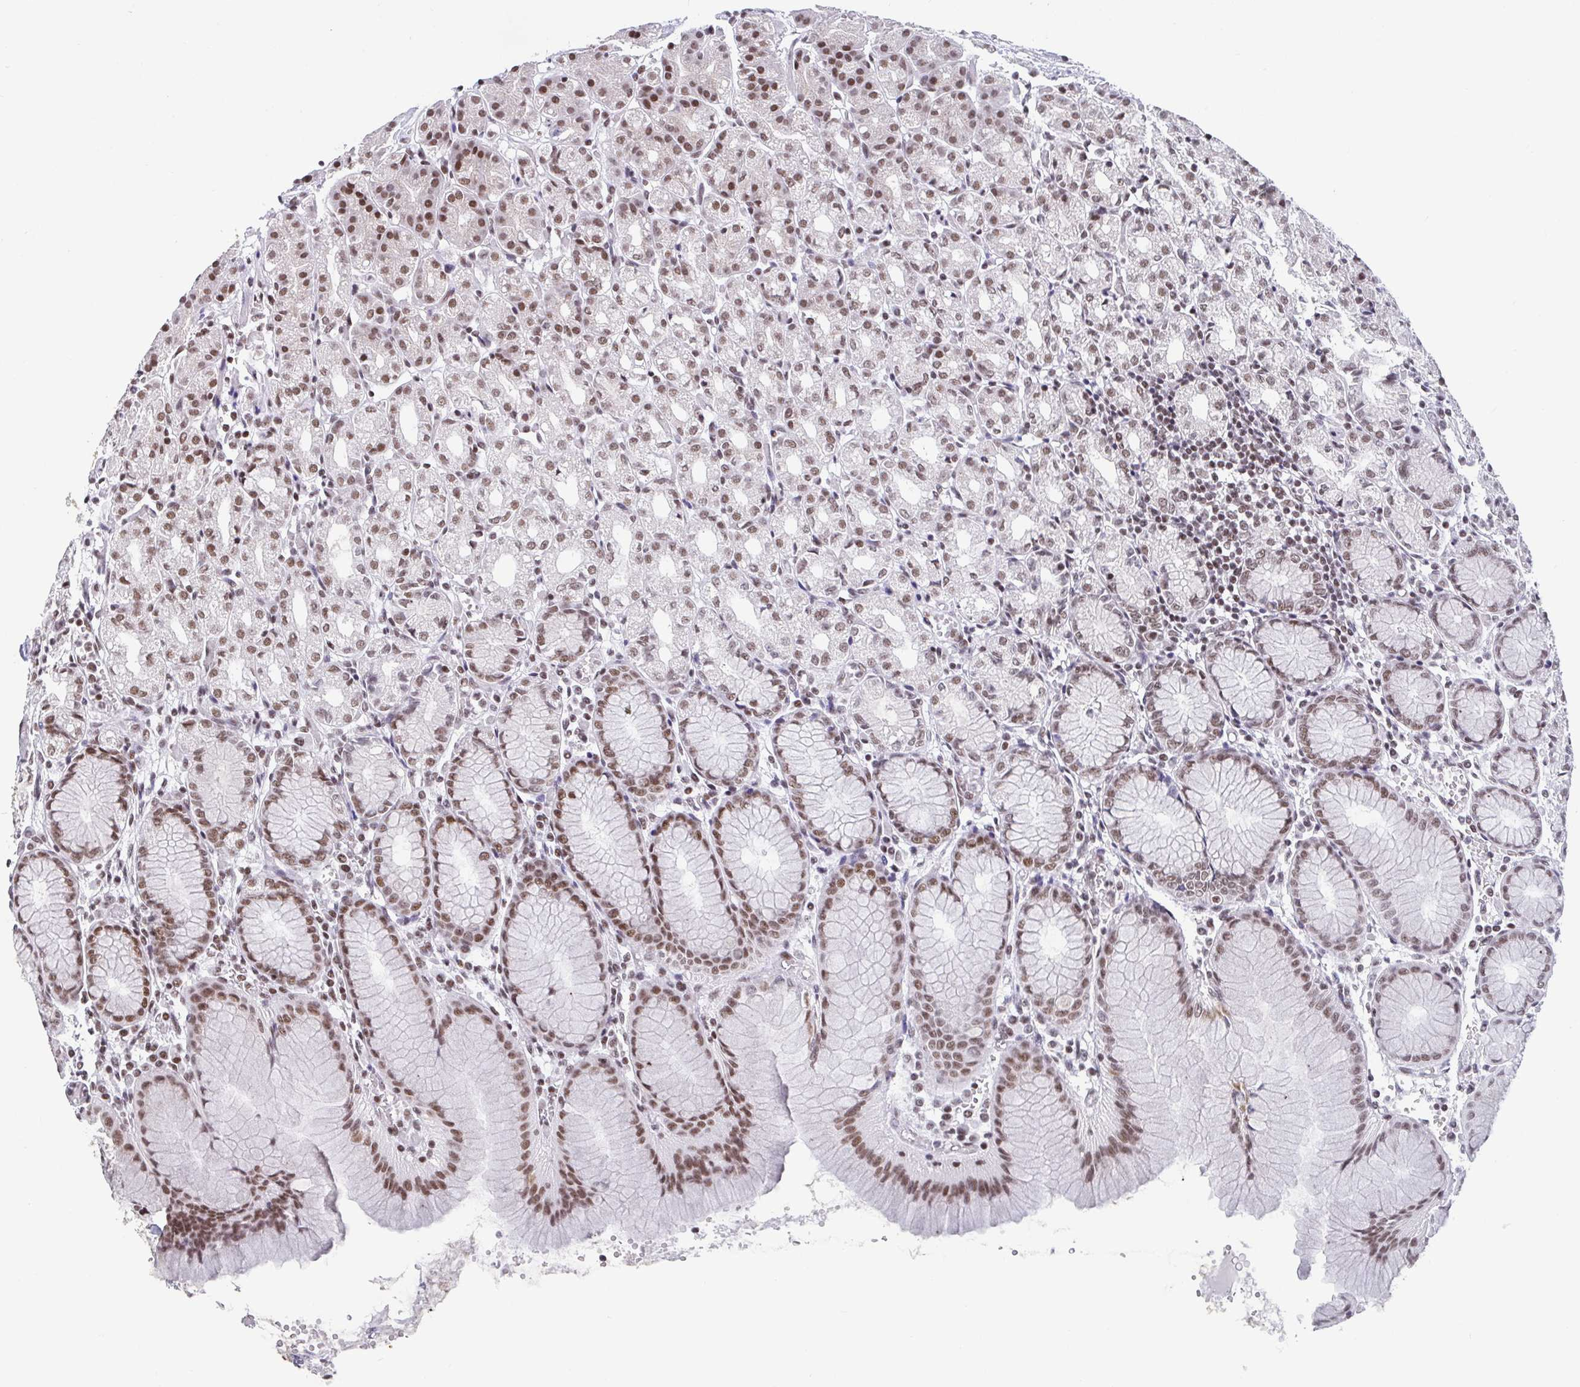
{"staining": {"intensity": "moderate", "quantity": "25%-75%", "location": "nuclear"}, "tissue": "stomach", "cell_type": "Glandular cells", "image_type": "normal", "snomed": [{"axis": "morphology", "description": "Normal tissue, NOS"}, {"axis": "topography", "description": "Stomach"}], "caption": "Moderate nuclear expression for a protein is identified in about 25%-75% of glandular cells of benign stomach using immunohistochemistry.", "gene": "CTCF", "patient": {"sex": "female", "age": 57}}